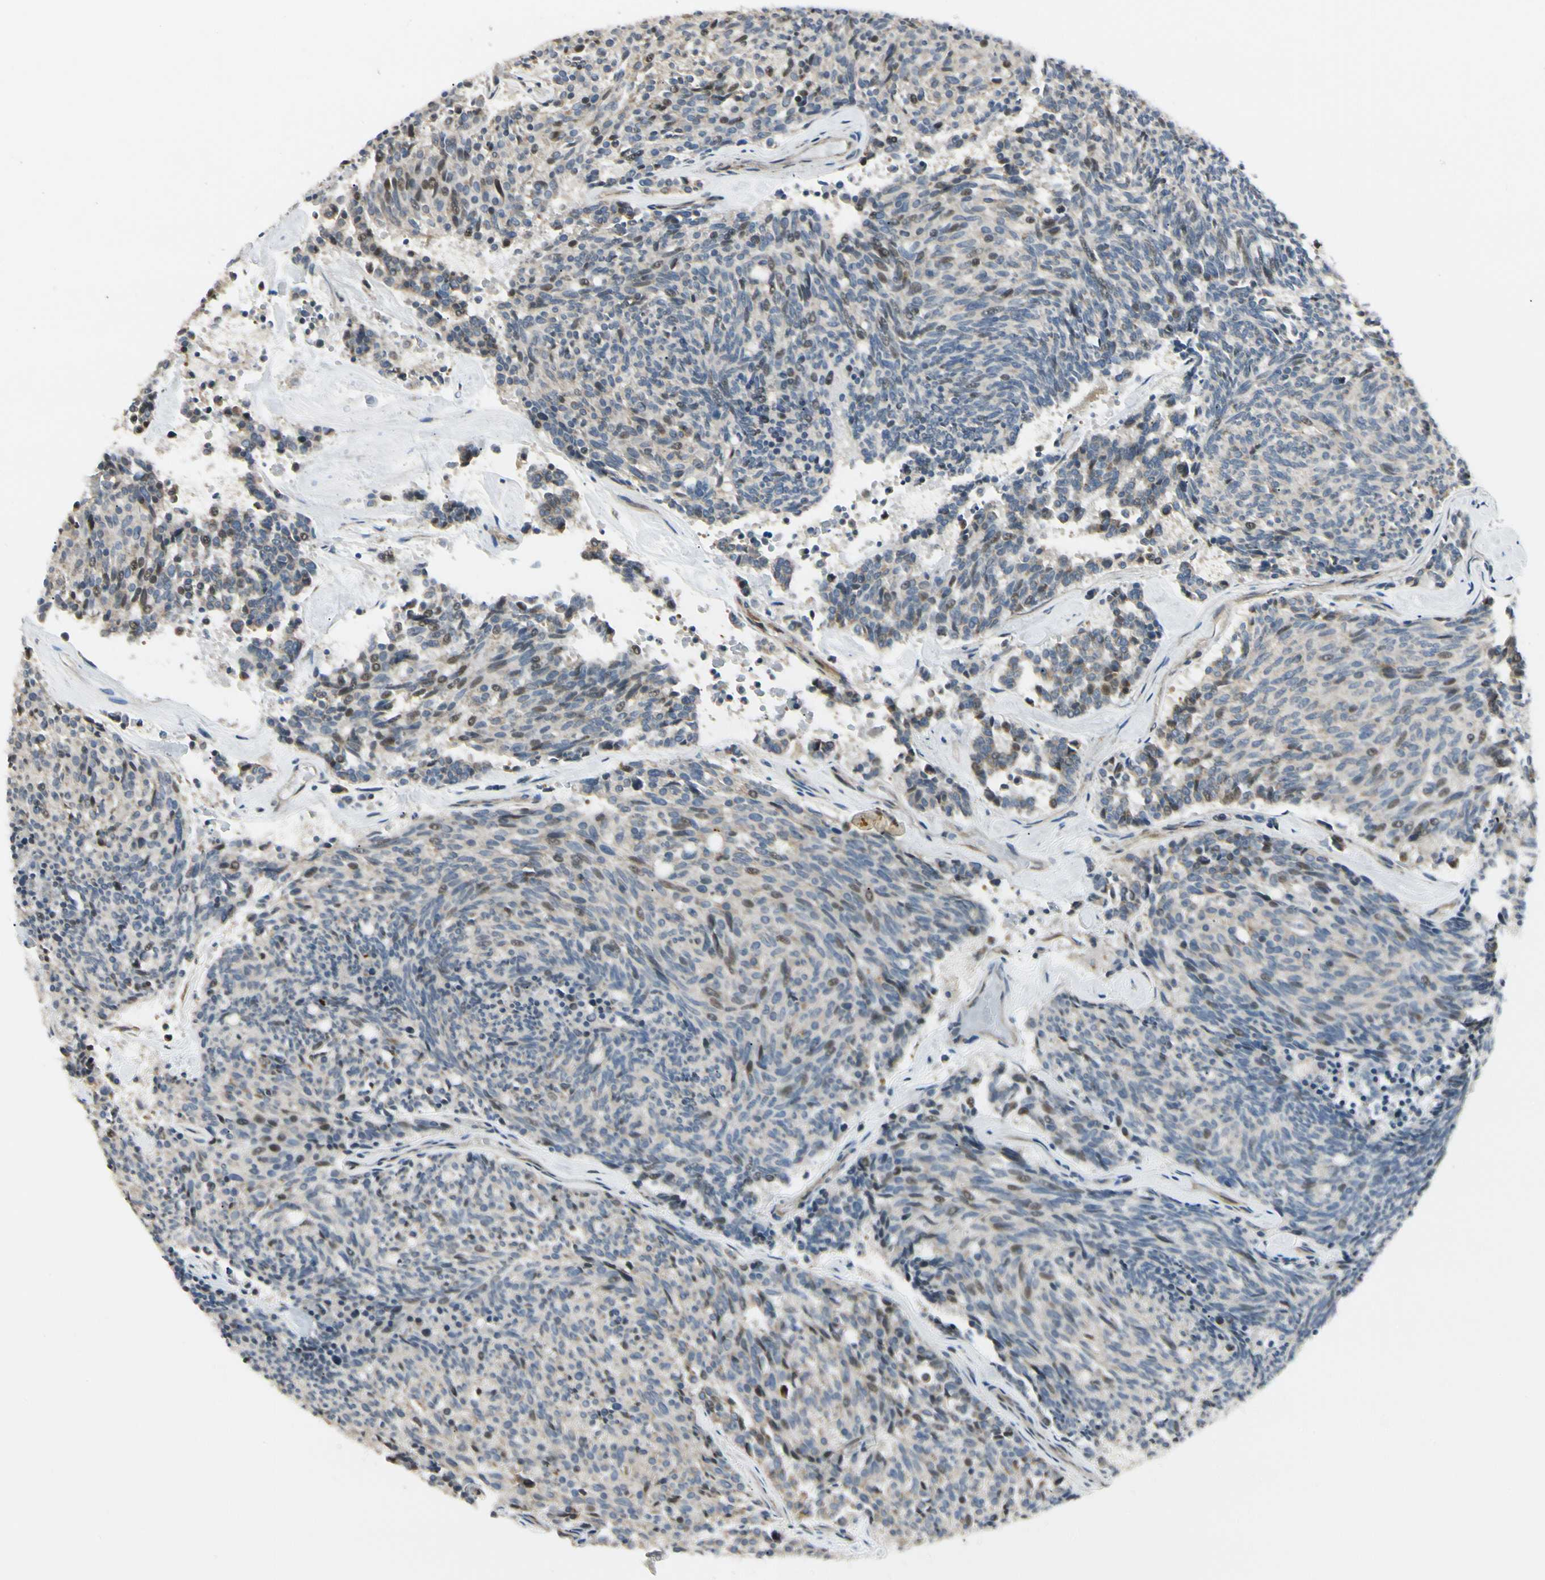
{"staining": {"intensity": "weak", "quantity": "25%-75%", "location": "cytoplasmic/membranous"}, "tissue": "carcinoid", "cell_type": "Tumor cells", "image_type": "cancer", "snomed": [{"axis": "morphology", "description": "Carcinoid, malignant, NOS"}, {"axis": "topography", "description": "Pancreas"}], "caption": "Immunohistochemistry (IHC) micrograph of malignant carcinoid stained for a protein (brown), which demonstrates low levels of weak cytoplasmic/membranous expression in about 25%-75% of tumor cells.", "gene": "P4HA3", "patient": {"sex": "female", "age": 54}}